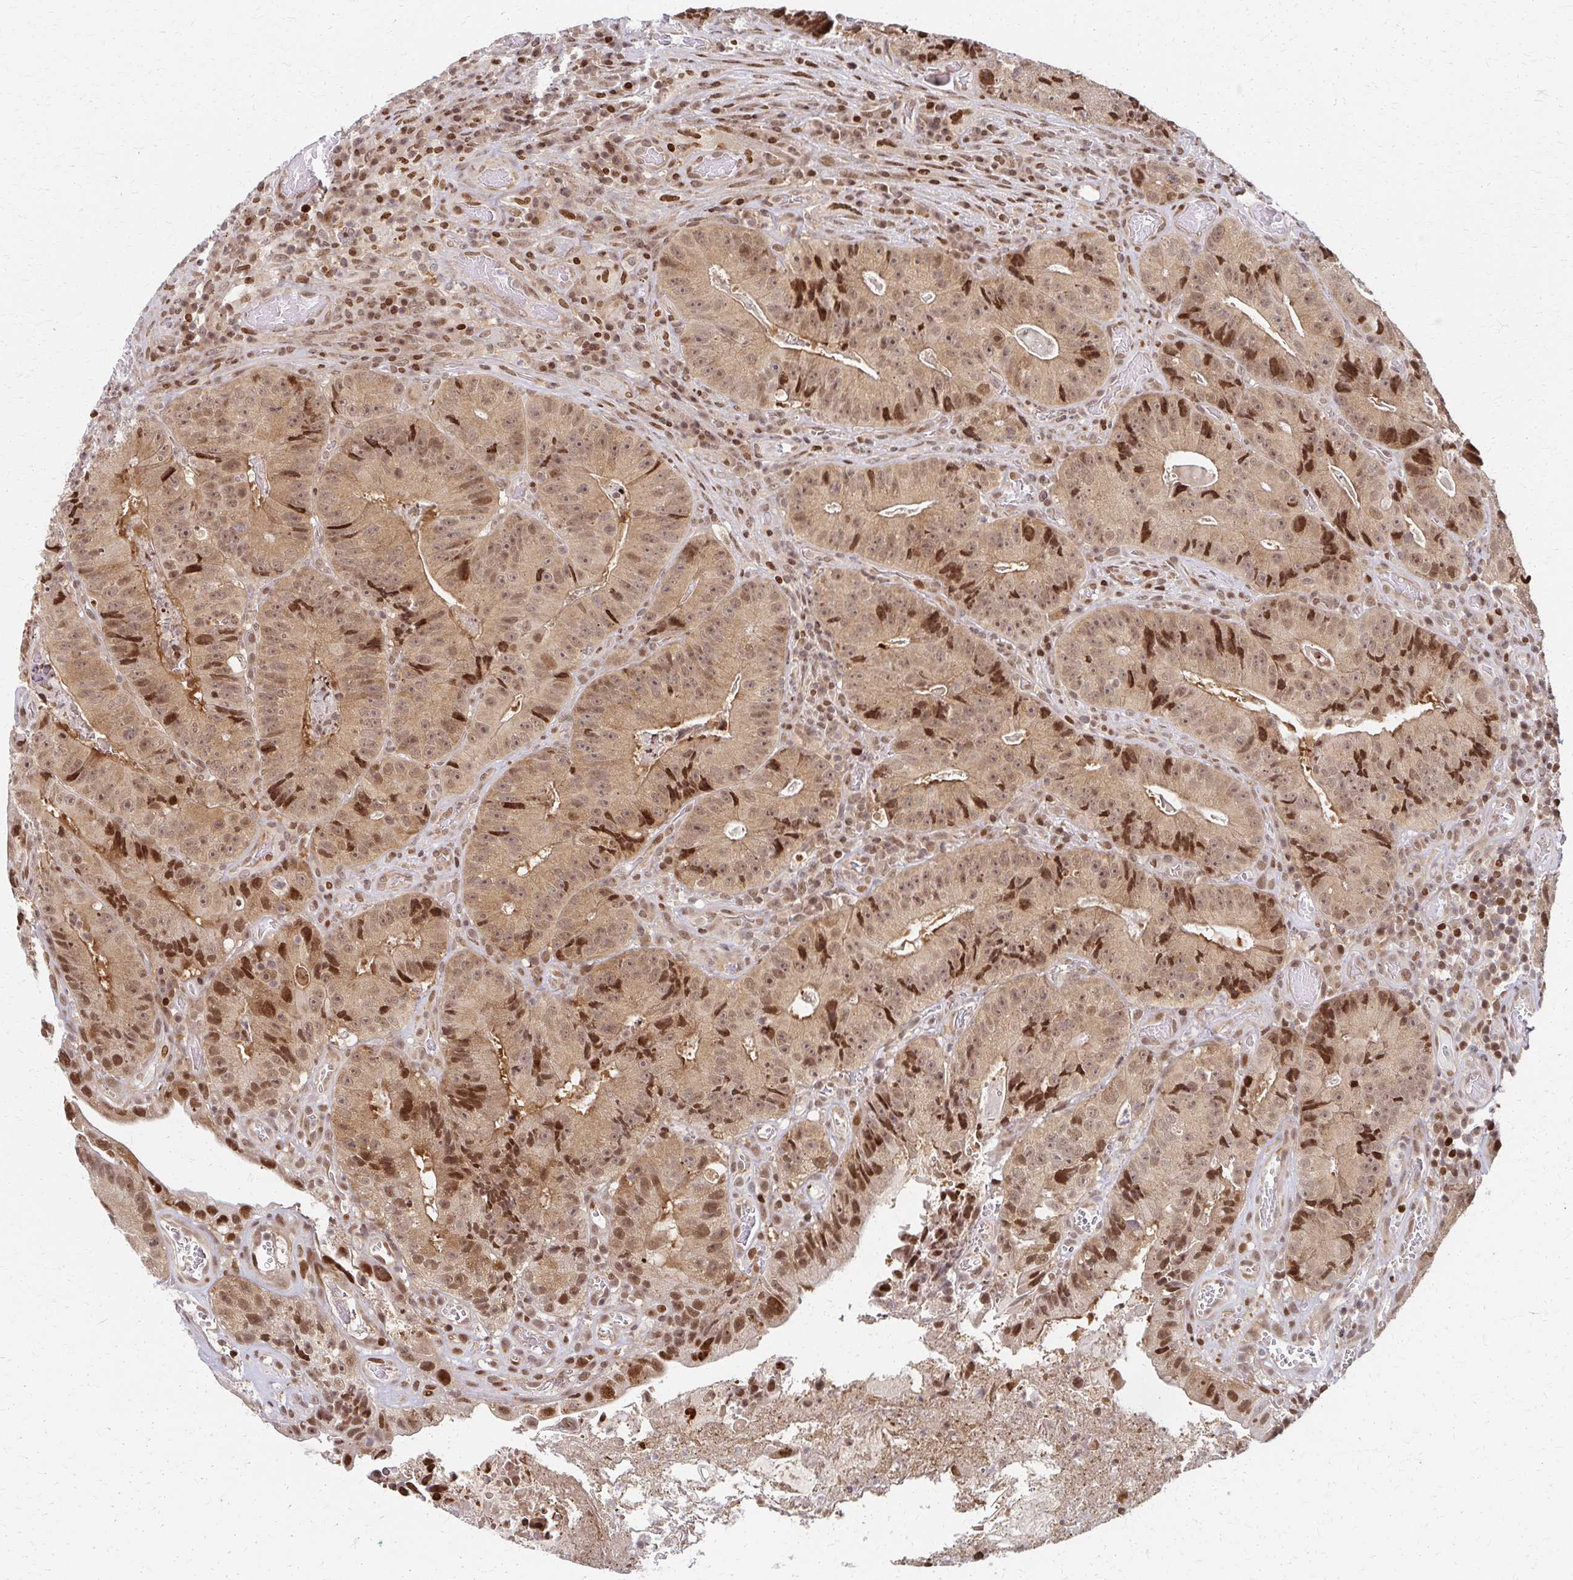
{"staining": {"intensity": "moderate", "quantity": "25%-75%", "location": "cytoplasmic/membranous,nuclear"}, "tissue": "colorectal cancer", "cell_type": "Tumor cells", "image_type": "cancer", "snomed": [{"axis": "morphology", "description": "Adenocarcinoma, NOS"}, {"axis": "topography", "description": "Colon"}], "caption": "A brown stain shows moderate cytoplasmic/membranous and nuclear expression of a protein in colorectal adenocarcinoma tumor cells. The protein of interest is stained brown, and the nuclei are stained in blue (DAB IHC with brightfield microscopy, high magnification).", "gene": "PSMD7", "patient": {"sex": "female", "age": 86}}